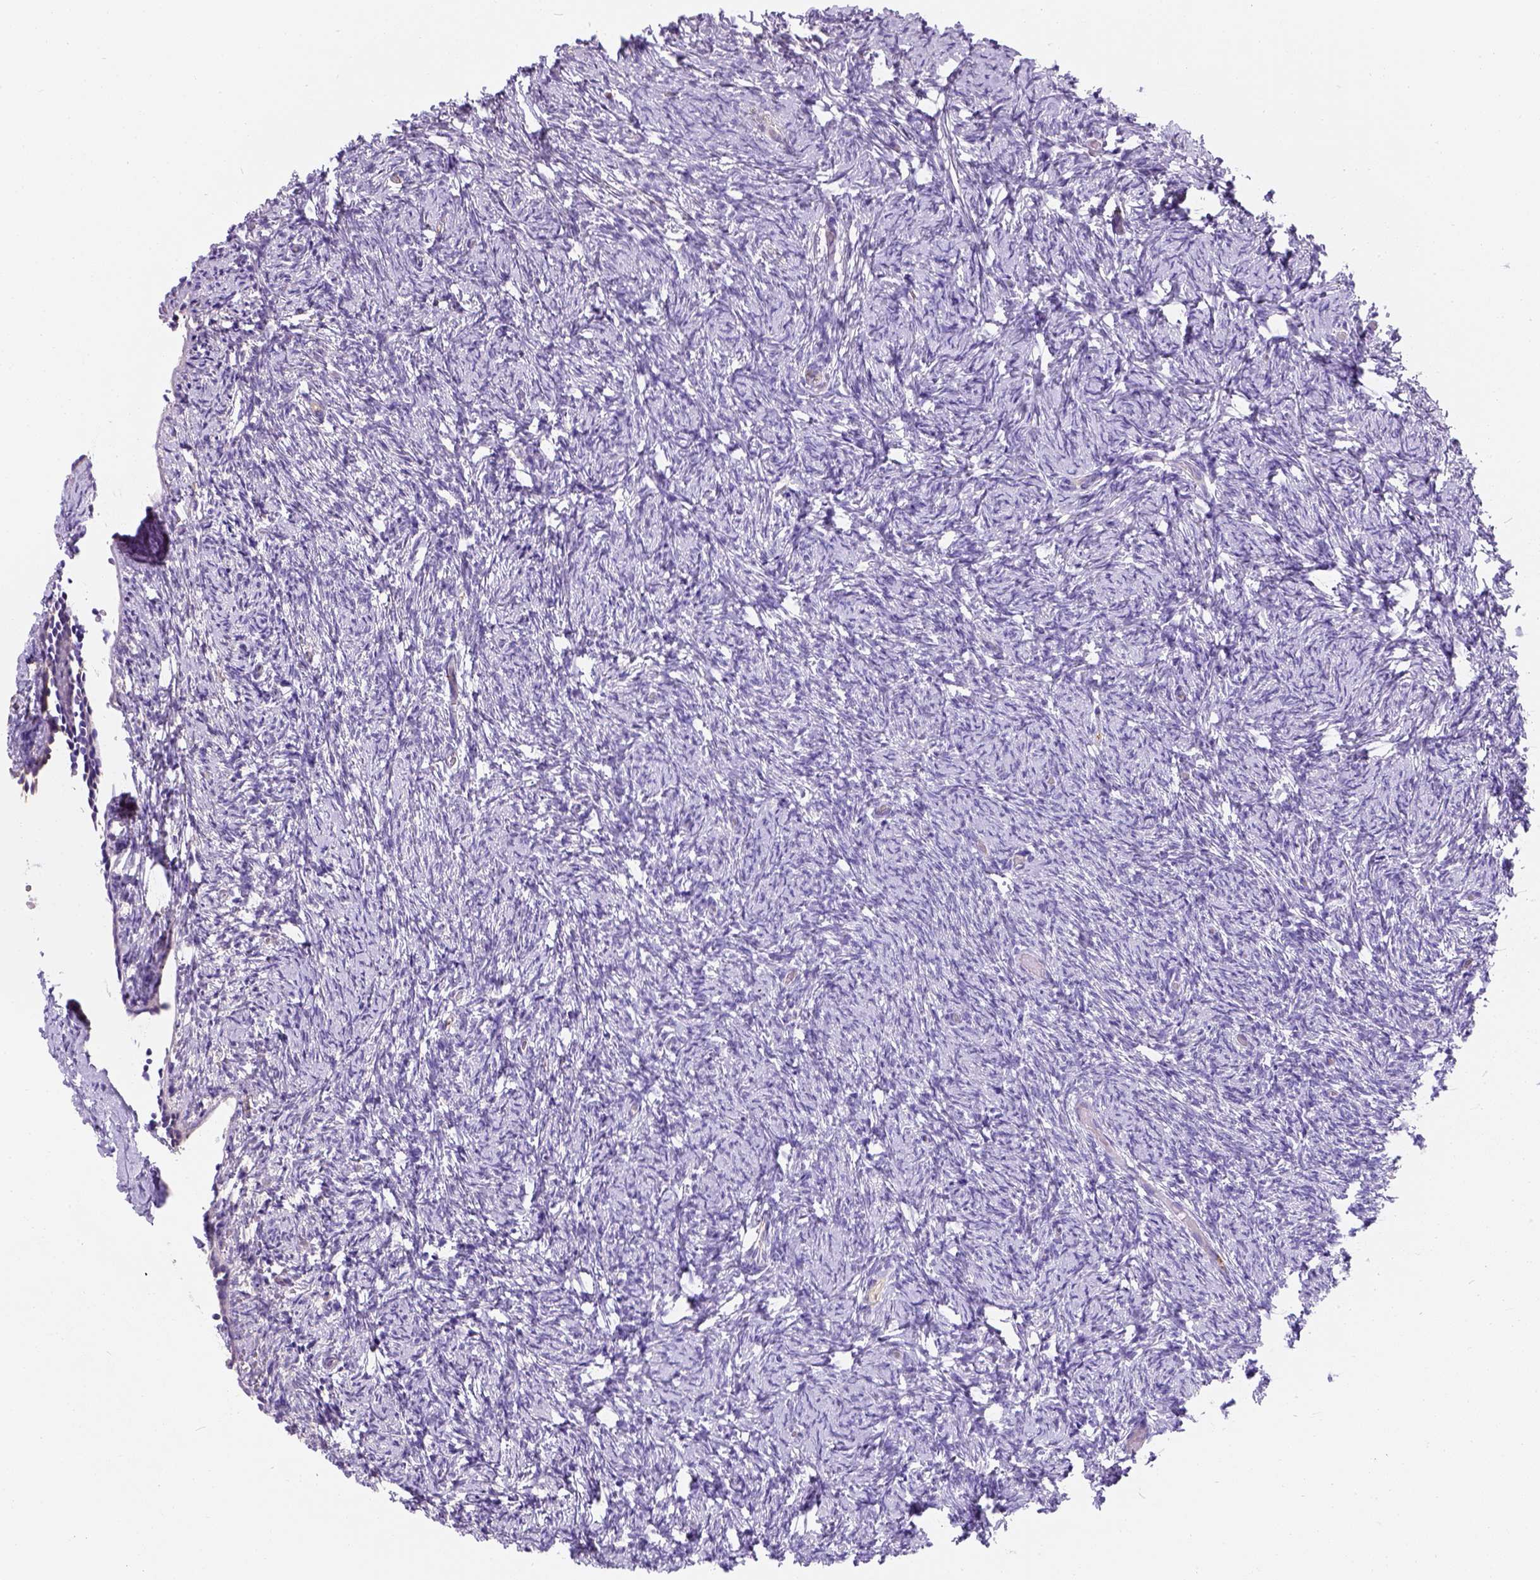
{"staining": {"intensity": "negative", "quantity": "none", "location": "none"}, "tissue": "ovary", "cell_type": "Follicle cells", "image_type": "normal", "snomed": [{"axis": "morphology", "description": "Normal tissue, NOS"}, {"axis": "topography", "description": "Ovary"}], "caption": "An IHC photomicrograph of unremarkable ovary is shown. There is no staining in follicle cells of ovary. (Stains: DAB (3,3'-diaminobenzidine) immunohistochemistry (IHC) with hematoxylin counter stain, Microscopy: brightfield microscopy at high magnification).", "gene": "PHF7", "patient": {"sex": "female", "age": 39}}